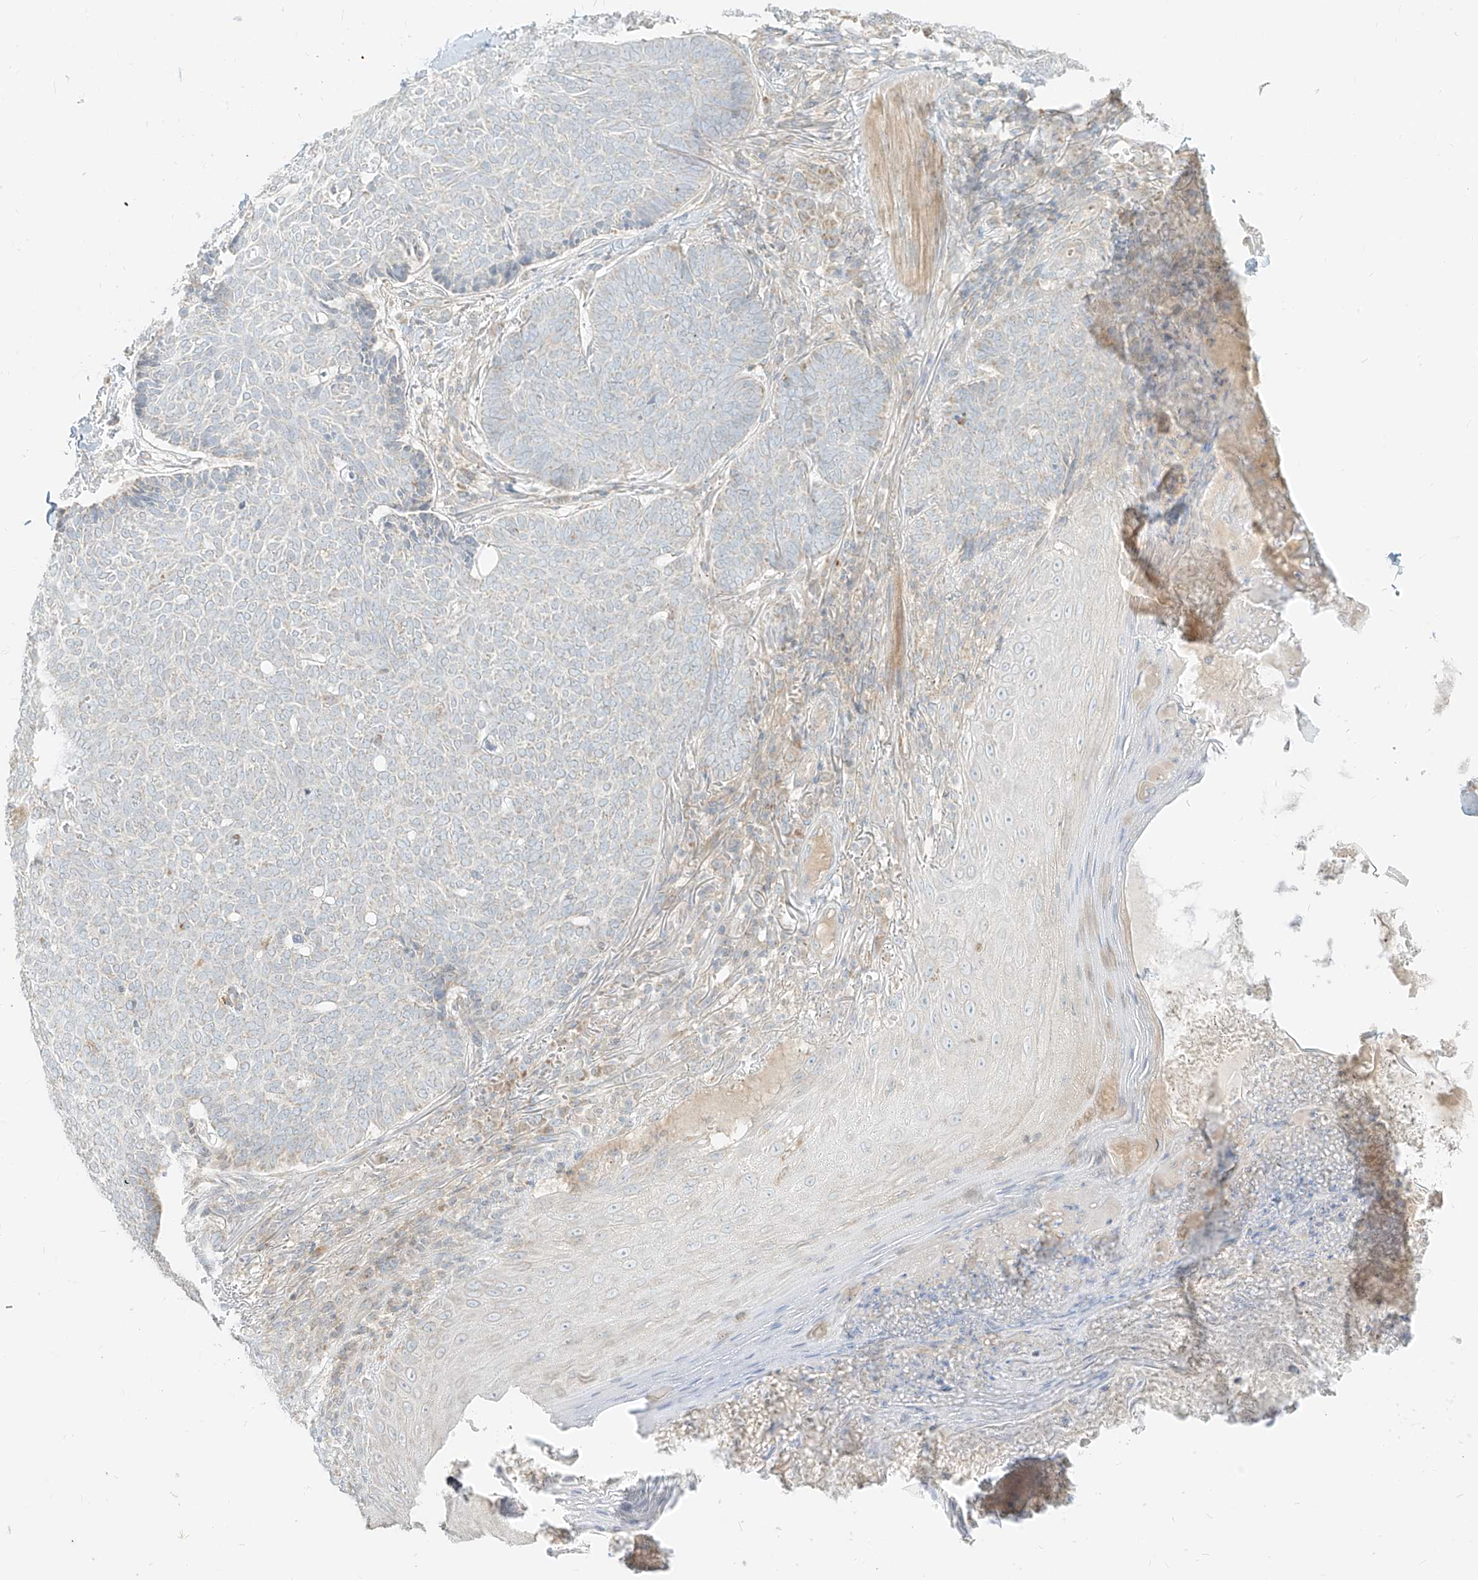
{"staining": {"intensity": "negative", "quantity": "none", "location": "none"}, "tissue": "skin cancer", "cell_type": "Tumor cells", "image_type": "cancer", "snomed": [{"axis": "morphology", "description": "Normal tissue, NOS"}, {"axis": "morphology", "description": "Basal cell carcinoma"}, {"axis": "topography", "description": "Skin"}], "caption": "Protein analysis of skin basal cell carcinoma demonstrates no significant positivity in tumor cells. (Stains: DAB (3,3'-diaminobenzidine) immunohistochemistry (IHC) with hematoxylin counter stain, Microscopy: brightfield microscopy at high magnification).", "gene": "ZIM3", "patient": {"sex": "male", "age": 50}}